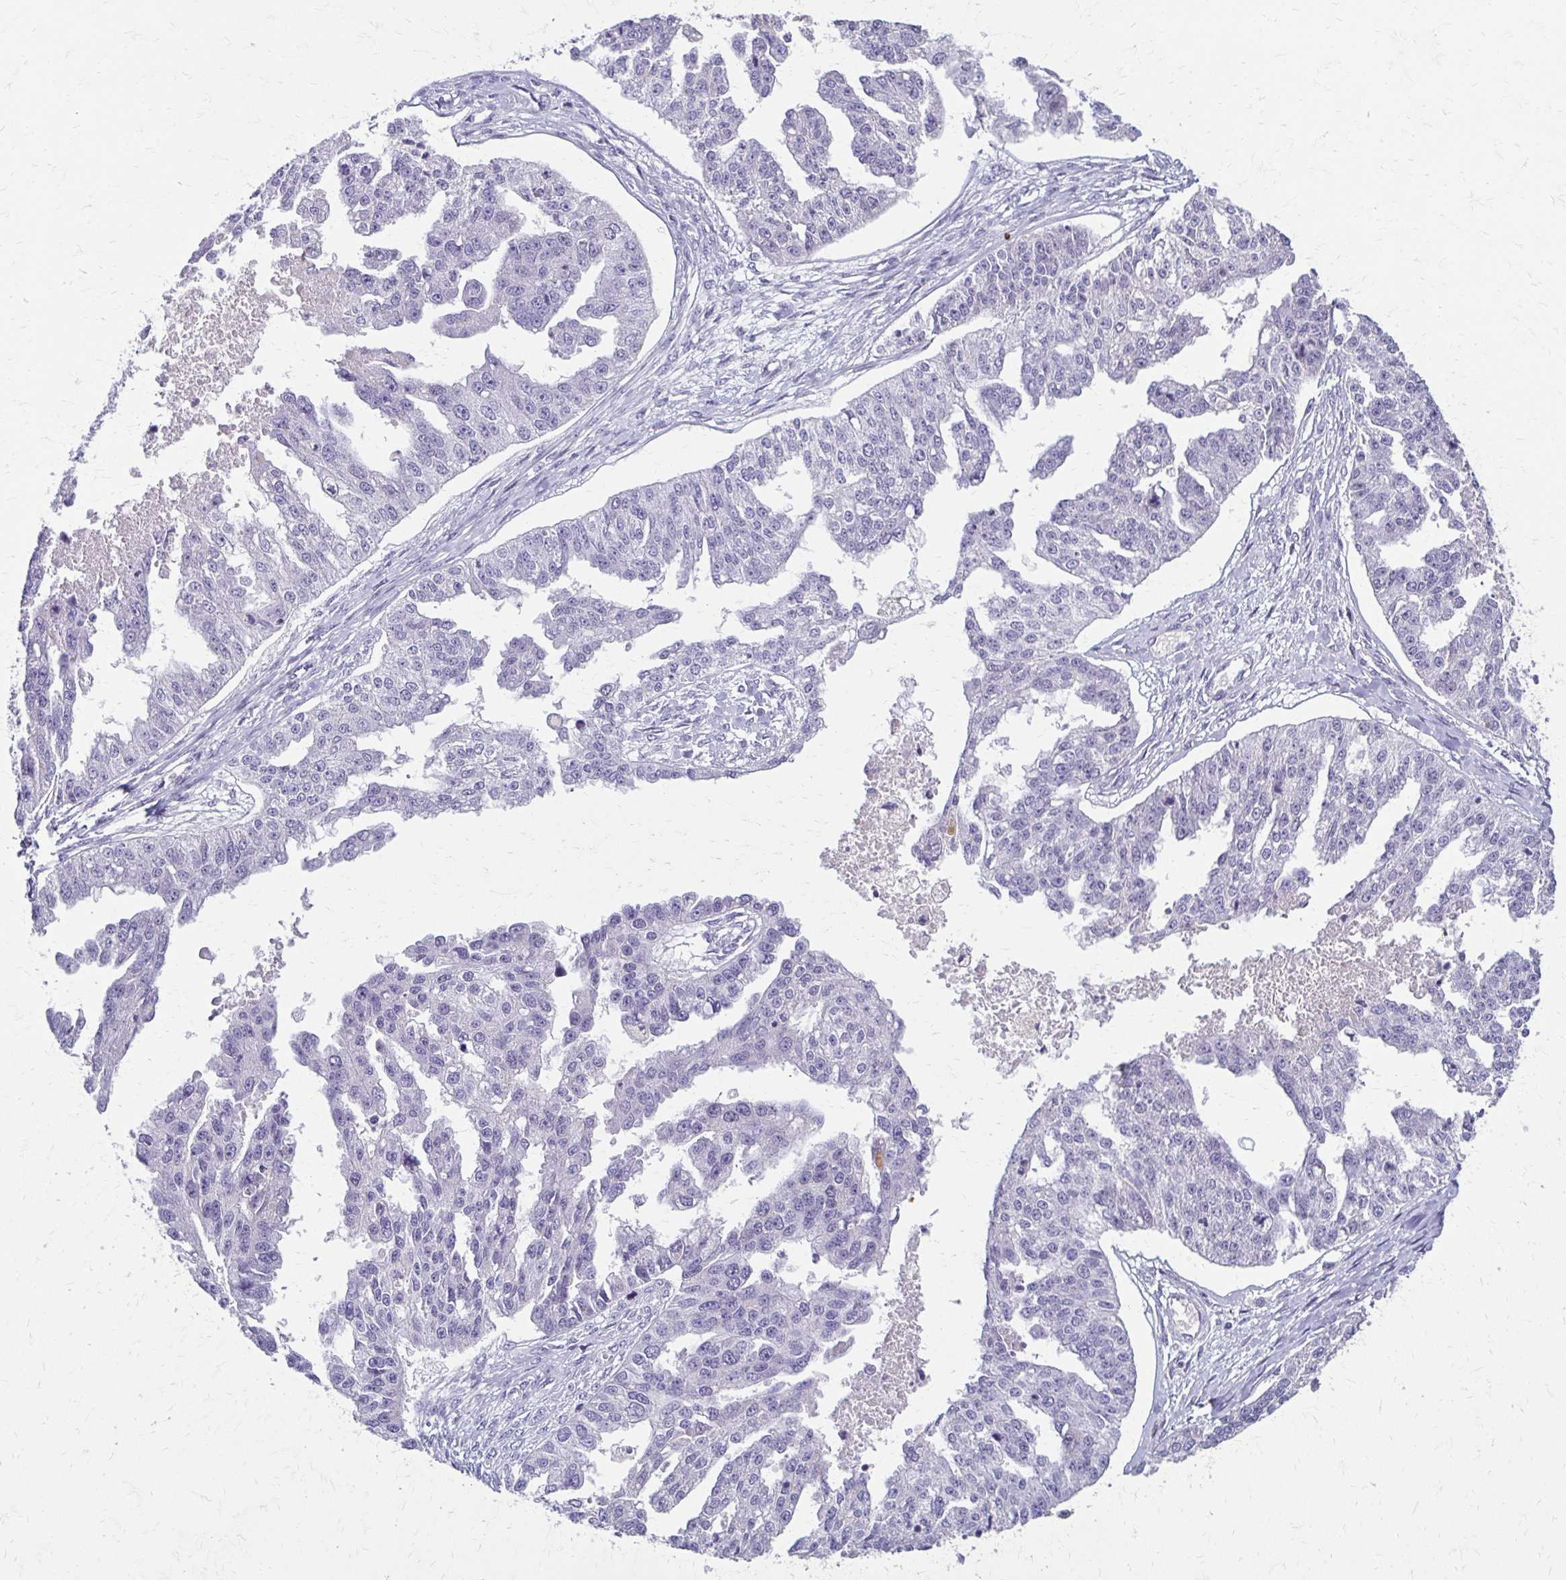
{"staining": {"intensity": "negative", "quantity": "none", "location": "none"}, "tissue": "ovarian cancer", "cell_type": "Tumor cells", "image_type": "cancer", "snomed": [{"axis": "morphology", "description": "Cystadenocarcinoma, serous, NOS"}, {"axis": "topography", "description": "Ovary"}], "caption": "Immunohistochemical staining of ovarian cancer (serous cystadenocarcinoma) shows no significant staining in tumor cells.", "gene": "BBS12", "patient": {"sex": "female", "age": 58}}